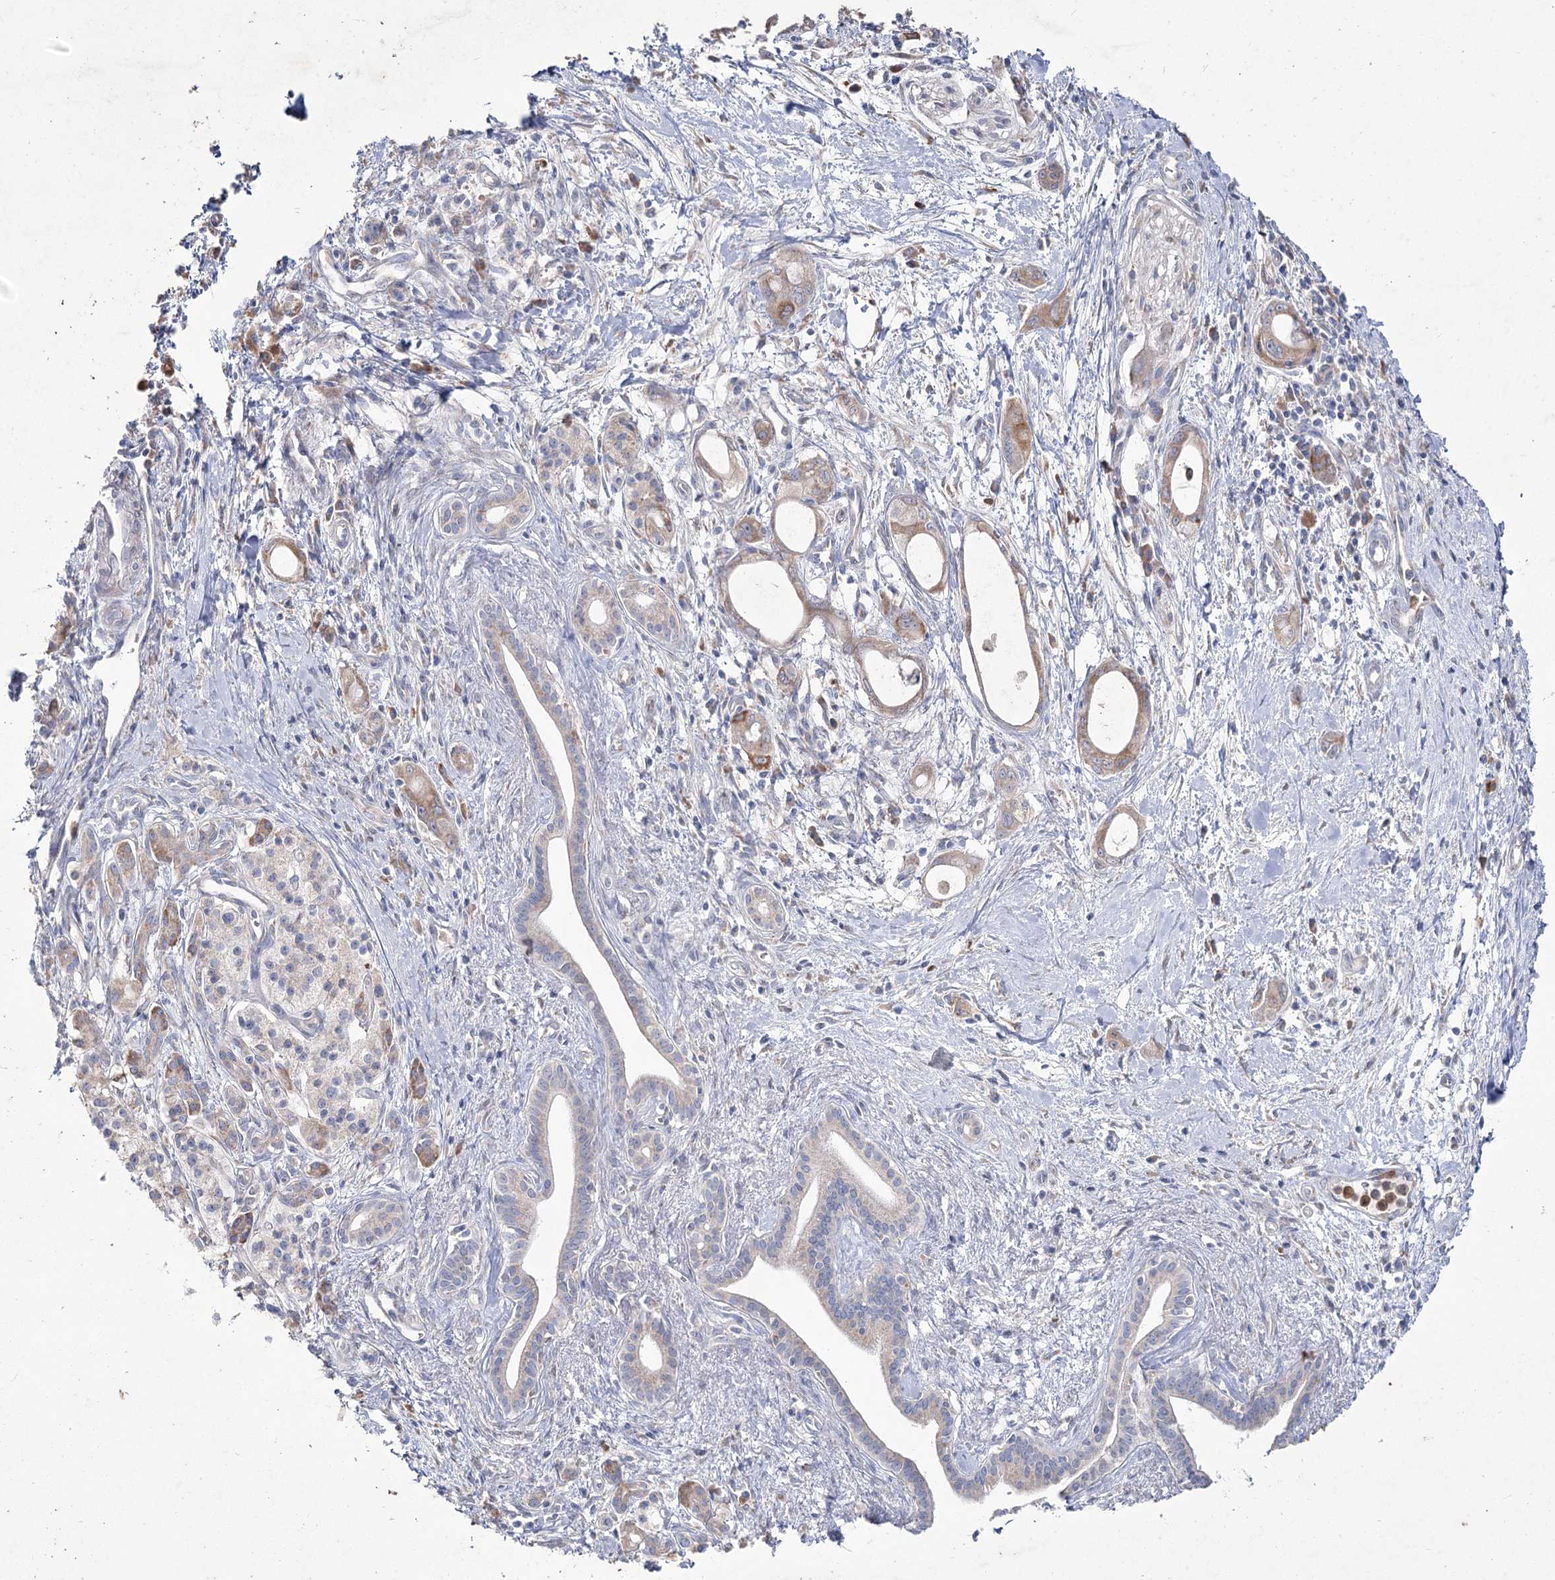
{"staining": {"intensity": "weak", "quantity": ">75%", "location": "cytoplasmic/membranous"}, "tissue": "pancreatic cancer", "cell_type": "Tumor cells", "image_type": "cancer", "snomed": [{"axis": "morphology", "description": "Adenocarcinoma, NOS"}, {"axis": "topography", "description": "Pancreas"}], "caption": "High-magnification brightfield microscopy of pancreatic cancer stained with DAB (3,3'-diaminobenzidine) (brown) and counterstained with hematoxylin (blue). tumor cells exhibit weak cytoplasmic/membranous staining is identified in approximately>75% of cells. (DAB IHC with brightfield microscopy, high magnification).", "gene": "NIPAL4", "patient": {"sex": "male", "age": 72}}